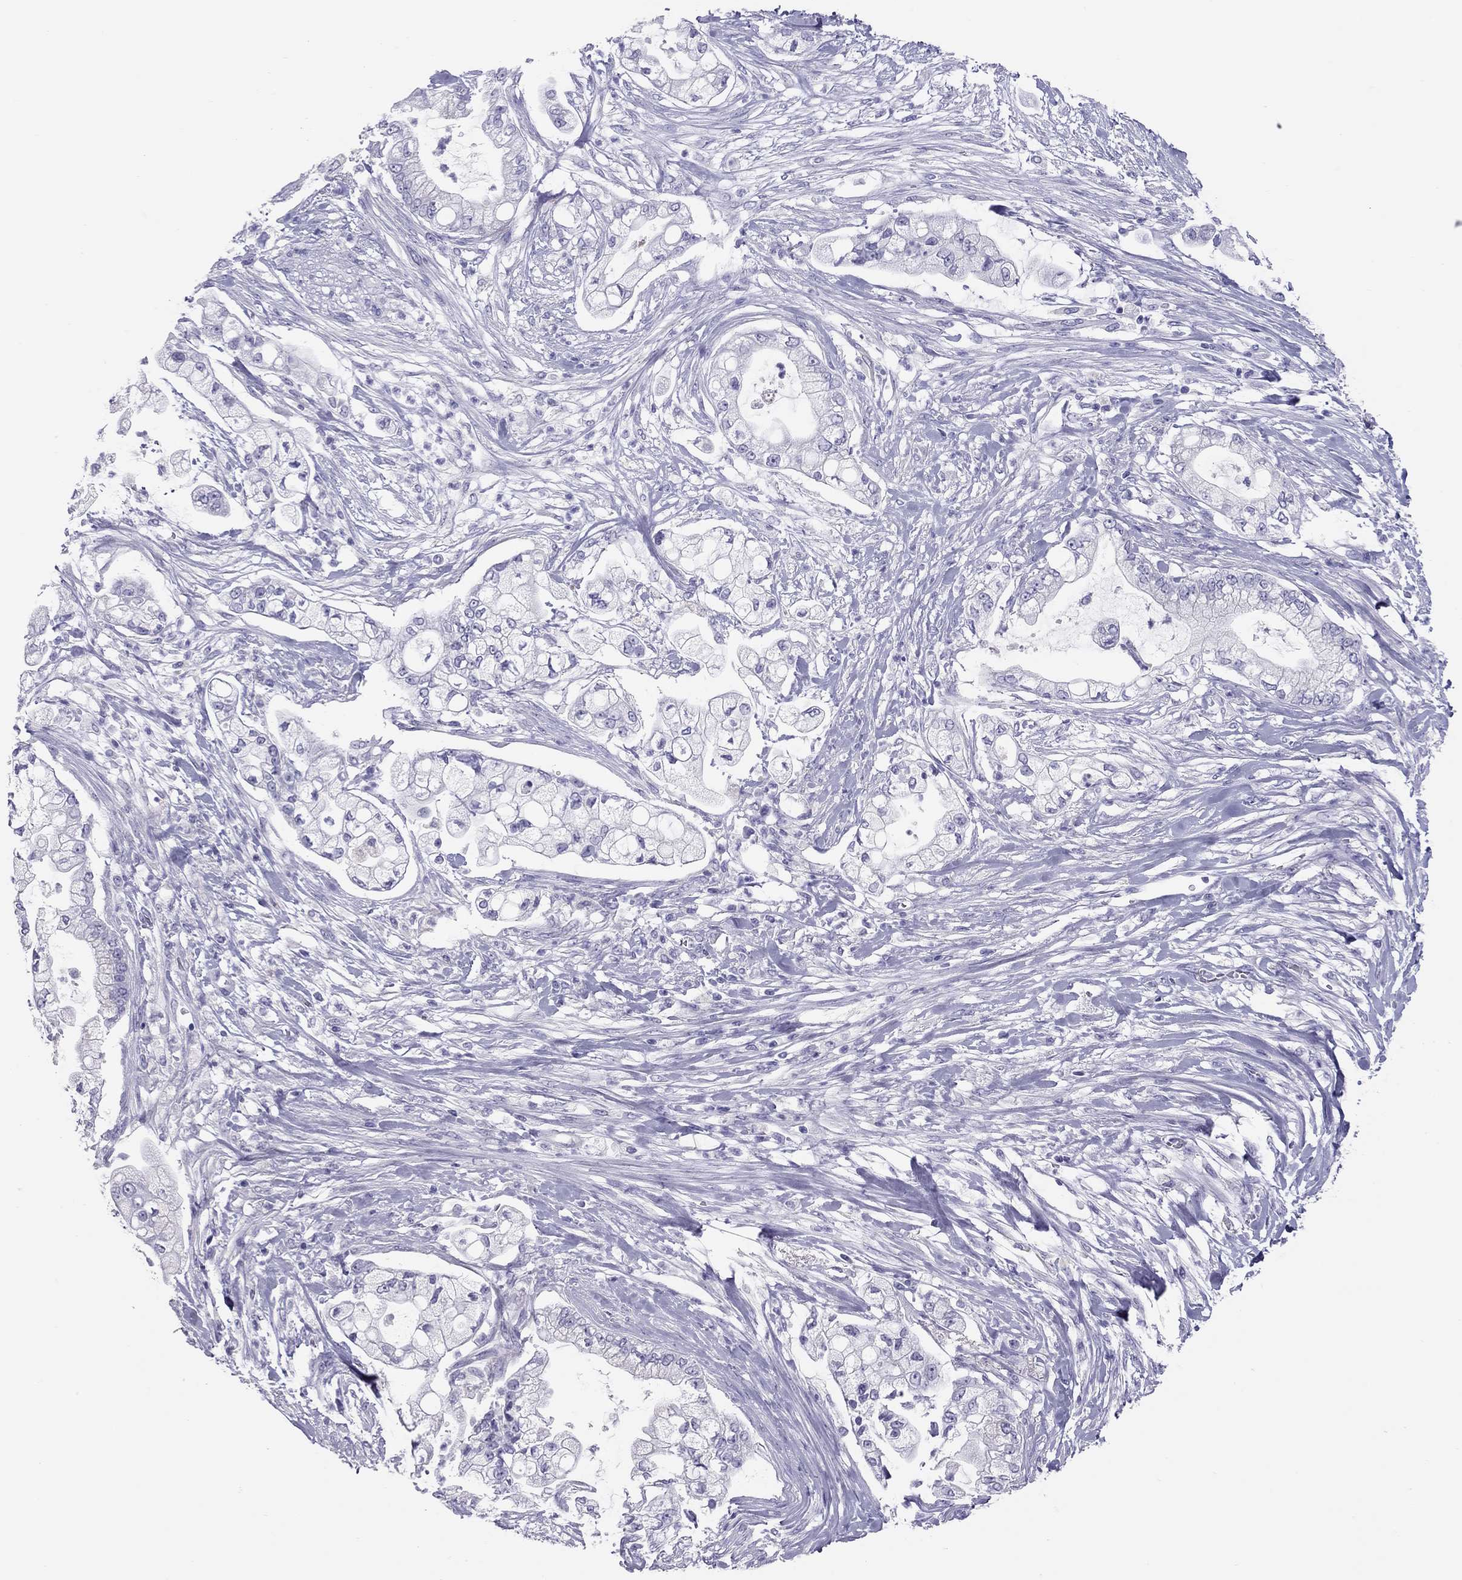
{"staining": {"intensity": "negative", "quantity": "none", "location": "none"}, "tissue": "pancreatic cancer", "cell_type": "Tumor cells", "image_type": "cancer", "snomed": [{"axis": "morphology", "description": "Adenocarcinoma, NOS"}, {"axis": "topography", "description": "Pancreas"}], "caption": "A histopathology image of human pancreatic cancer is negative for staining in tumor cells. The staining is performed using DAB (3,3'-diaminobenzidine) brown chromogen with nuclei counter-stained in using hematoxylin.", "gene": "PSMB11", "patient": {"sex": "female", "age": 69}}